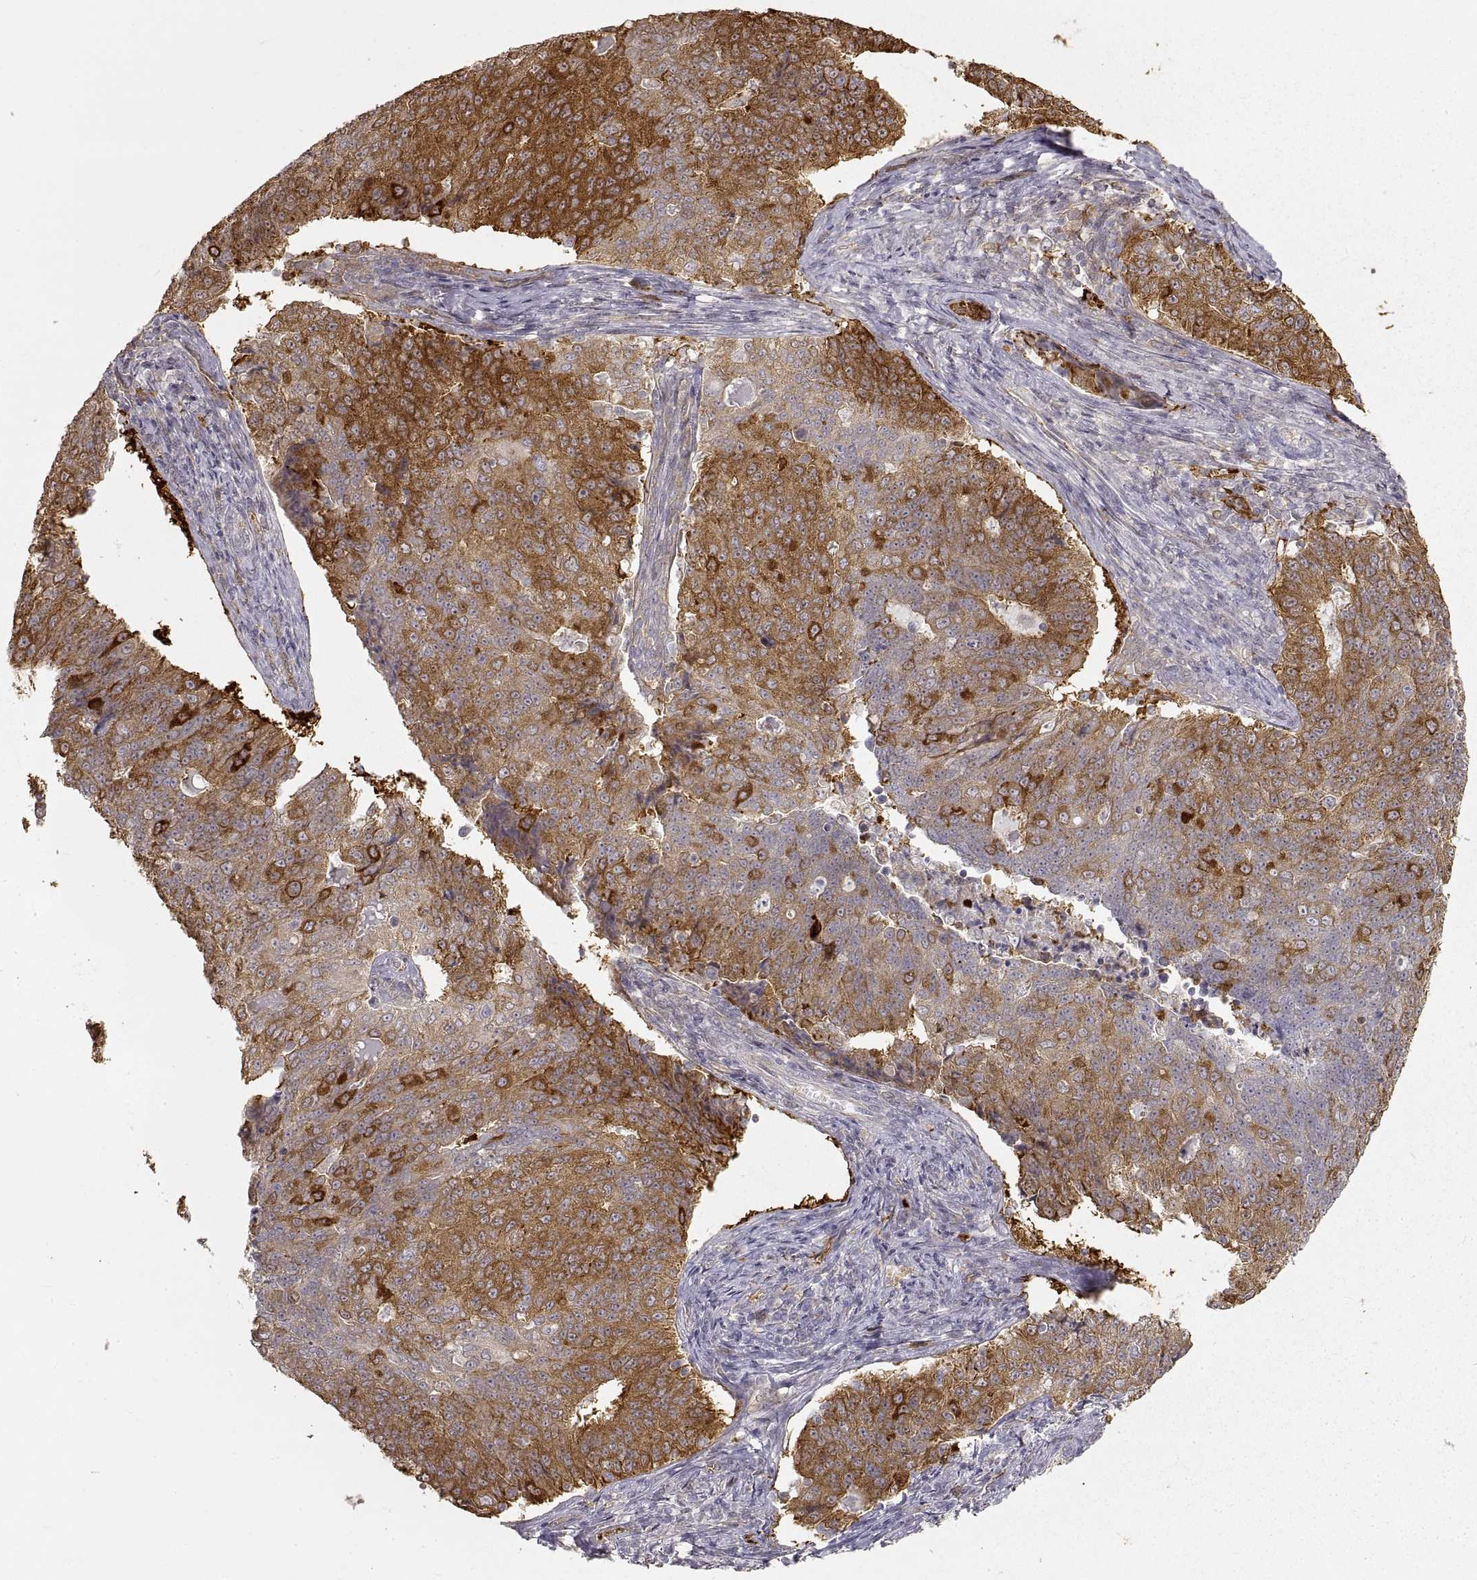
{"staining": {"intensity": "strong", "quantity": "25%-75%", "location": "cytoplasmic/membranous"}, "tissue": "endometrial cancer", "cell_type": "Tumor cells", "image_type": "cancer", "snomed": [{"axis": "morphology", "description": "Adenocarcinoma, NOS"}, {"axis": "topography", "description": "Endometrium"}], "caption": "Strong cytoplasmic/membranous protein staining is identified in approximately 25%-75% of tumor cells in adenocarcinoma (endometrial).", "gene": "HSP90AB1", "patient": {"sex": "female", "age": 43}}